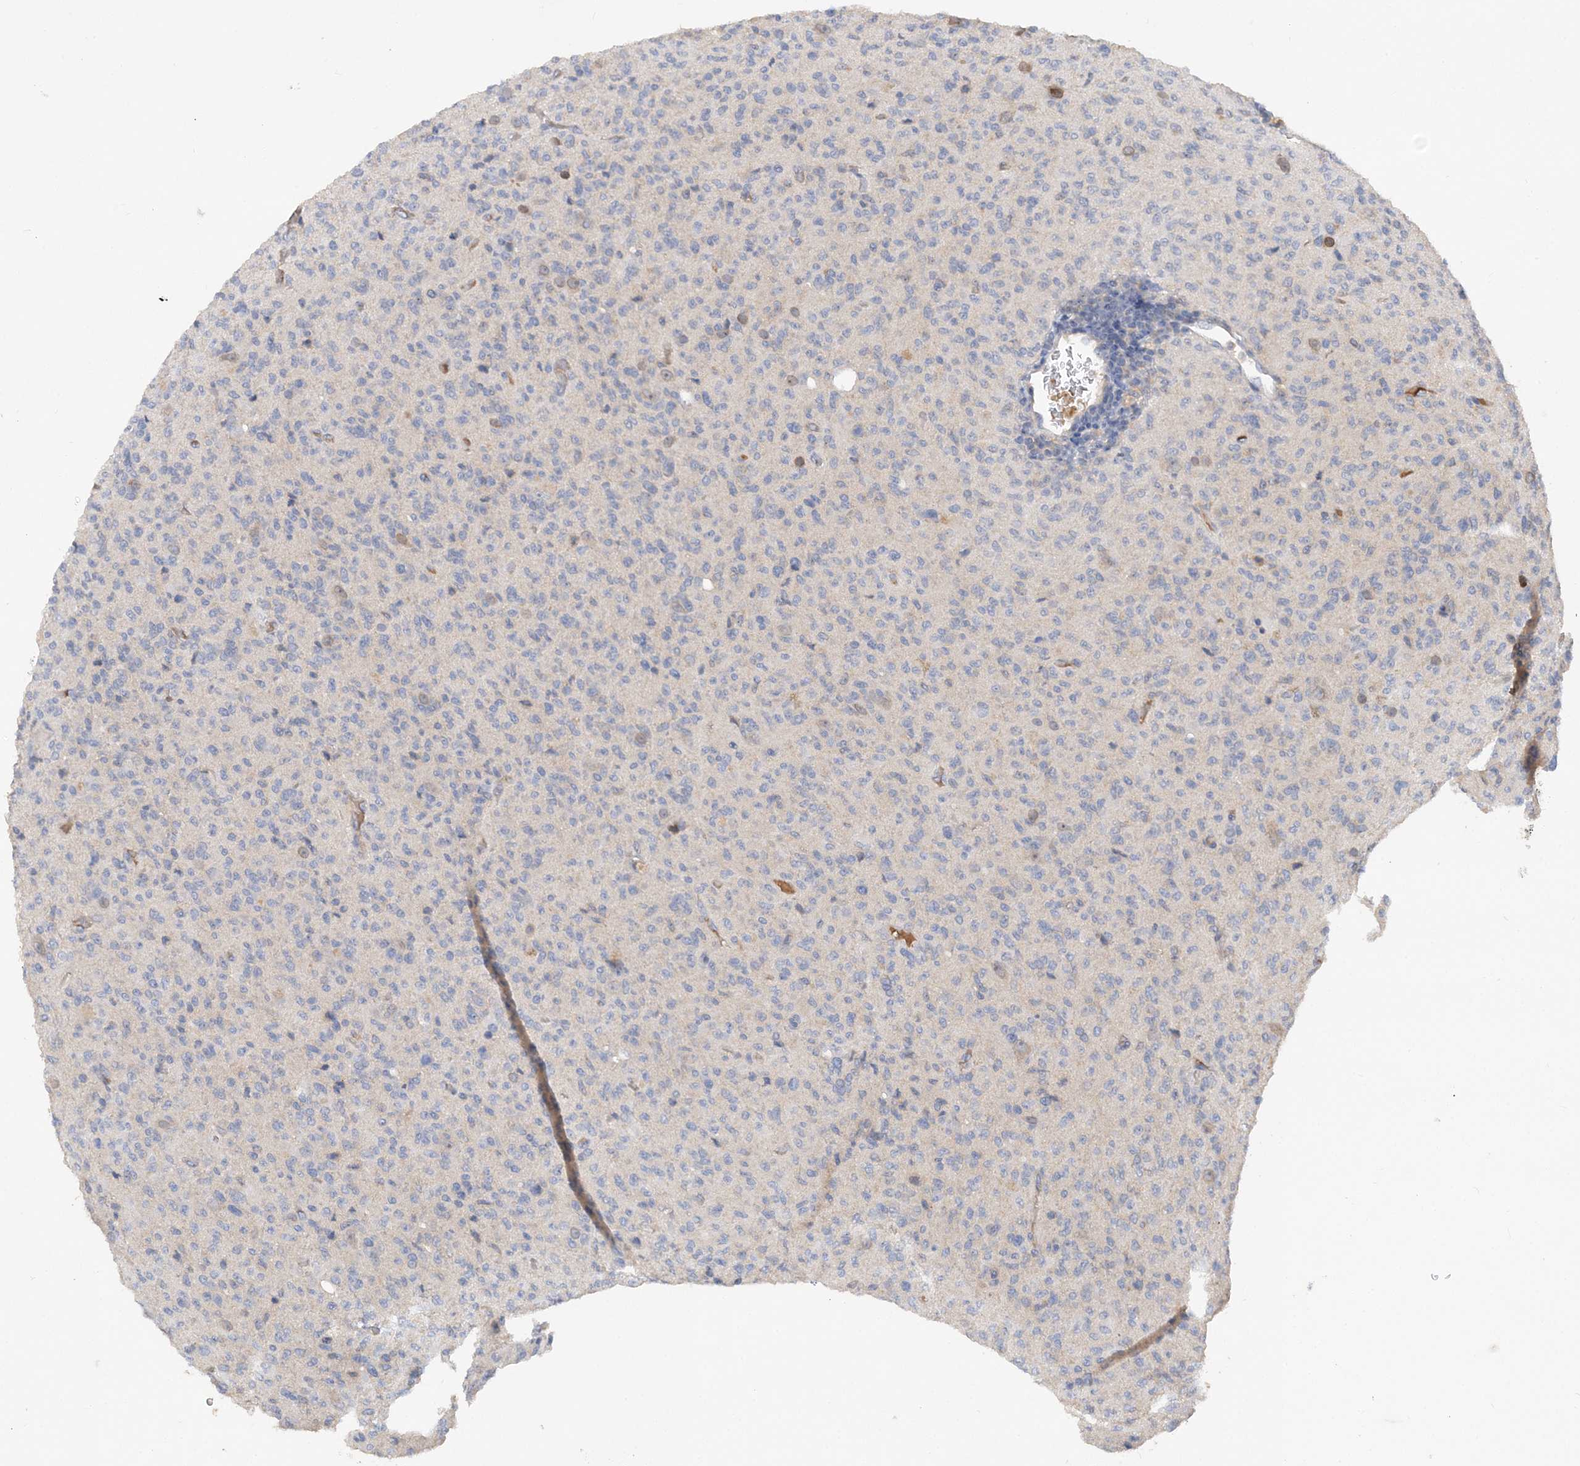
{"staining": {"intensity": "negative", "quantity": "none", "location": "none"}, "tissue": "glioma", "cell_type": "Tumor cells", "image_type": "cancer", "snomed": [{"axis": "morphology", "description": "Glioma, malignant, High grade"}, {"axis": "topography", "description": "Brain"}], "caption": "Immunohistochemistry image of neoplastic tissue: human high-grade glioma (malignant) stained with DAB (3,3'-diaminobenzidine) reveals no significant protein expression in tumor cells.", "gene": "GRINA", "patient": {"sex": "female", "age": 57}}